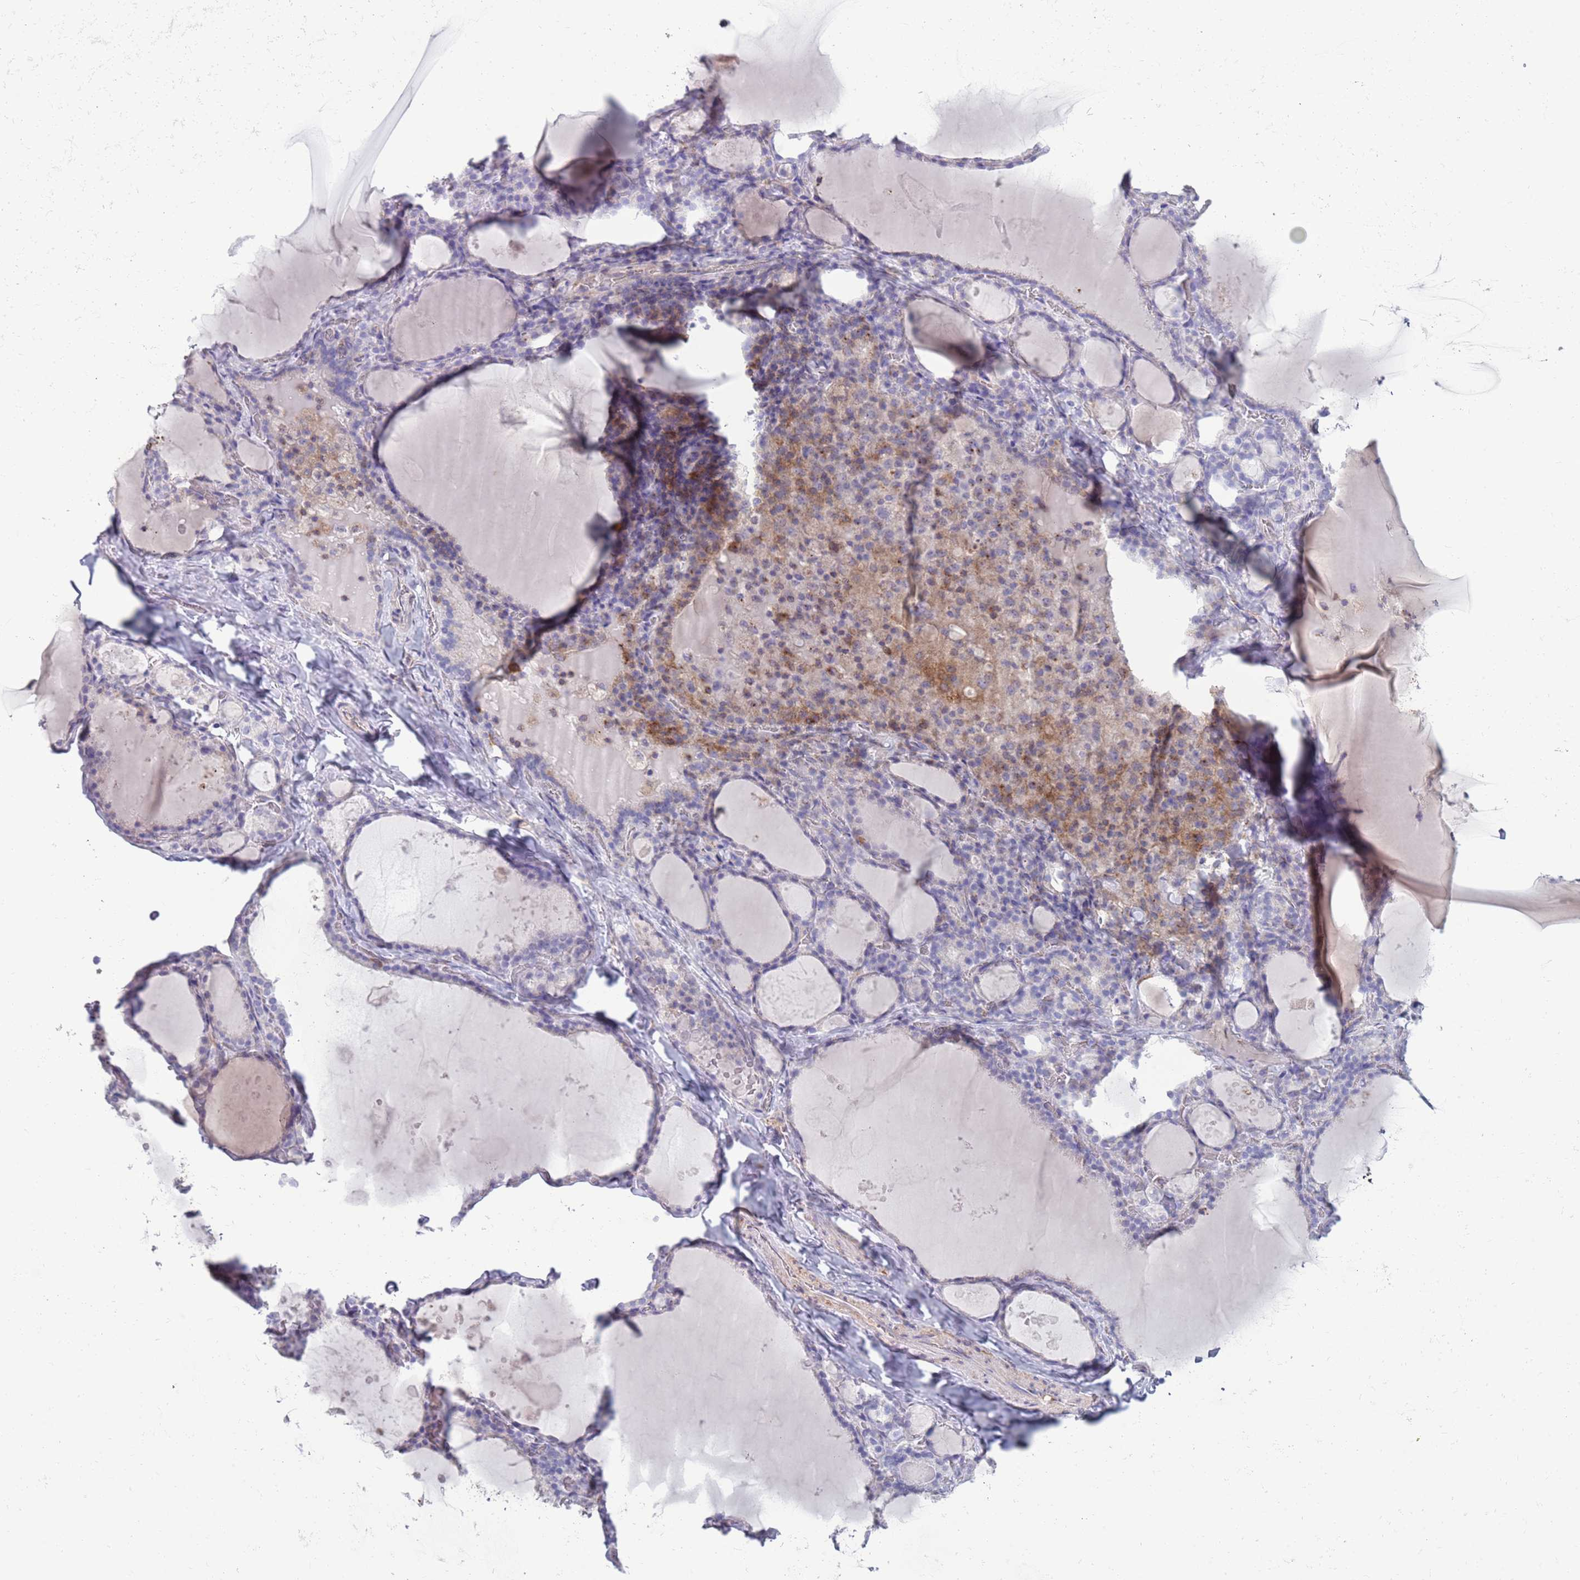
{"staining": {"intensity": "moderate", "quantity": "<25%", "location": "cytoplasmic/membranous"}, "tissue": "thyroid gland", "cell_type": "Glandular cells", "image_type": "normal", "snomed": [{"axis": "morphology", "description": "Normal tissue, NOS"}, {"axis": "topography", "description": "Thyroid gland"}], "caption": "A histopathology image of thyroid gland stained for a protein displays moderate cytoplasmic/membranous brown staining in glandular cells.", "gene": "ACSBG1", "patient": {"sex": "male", "age": 56}}